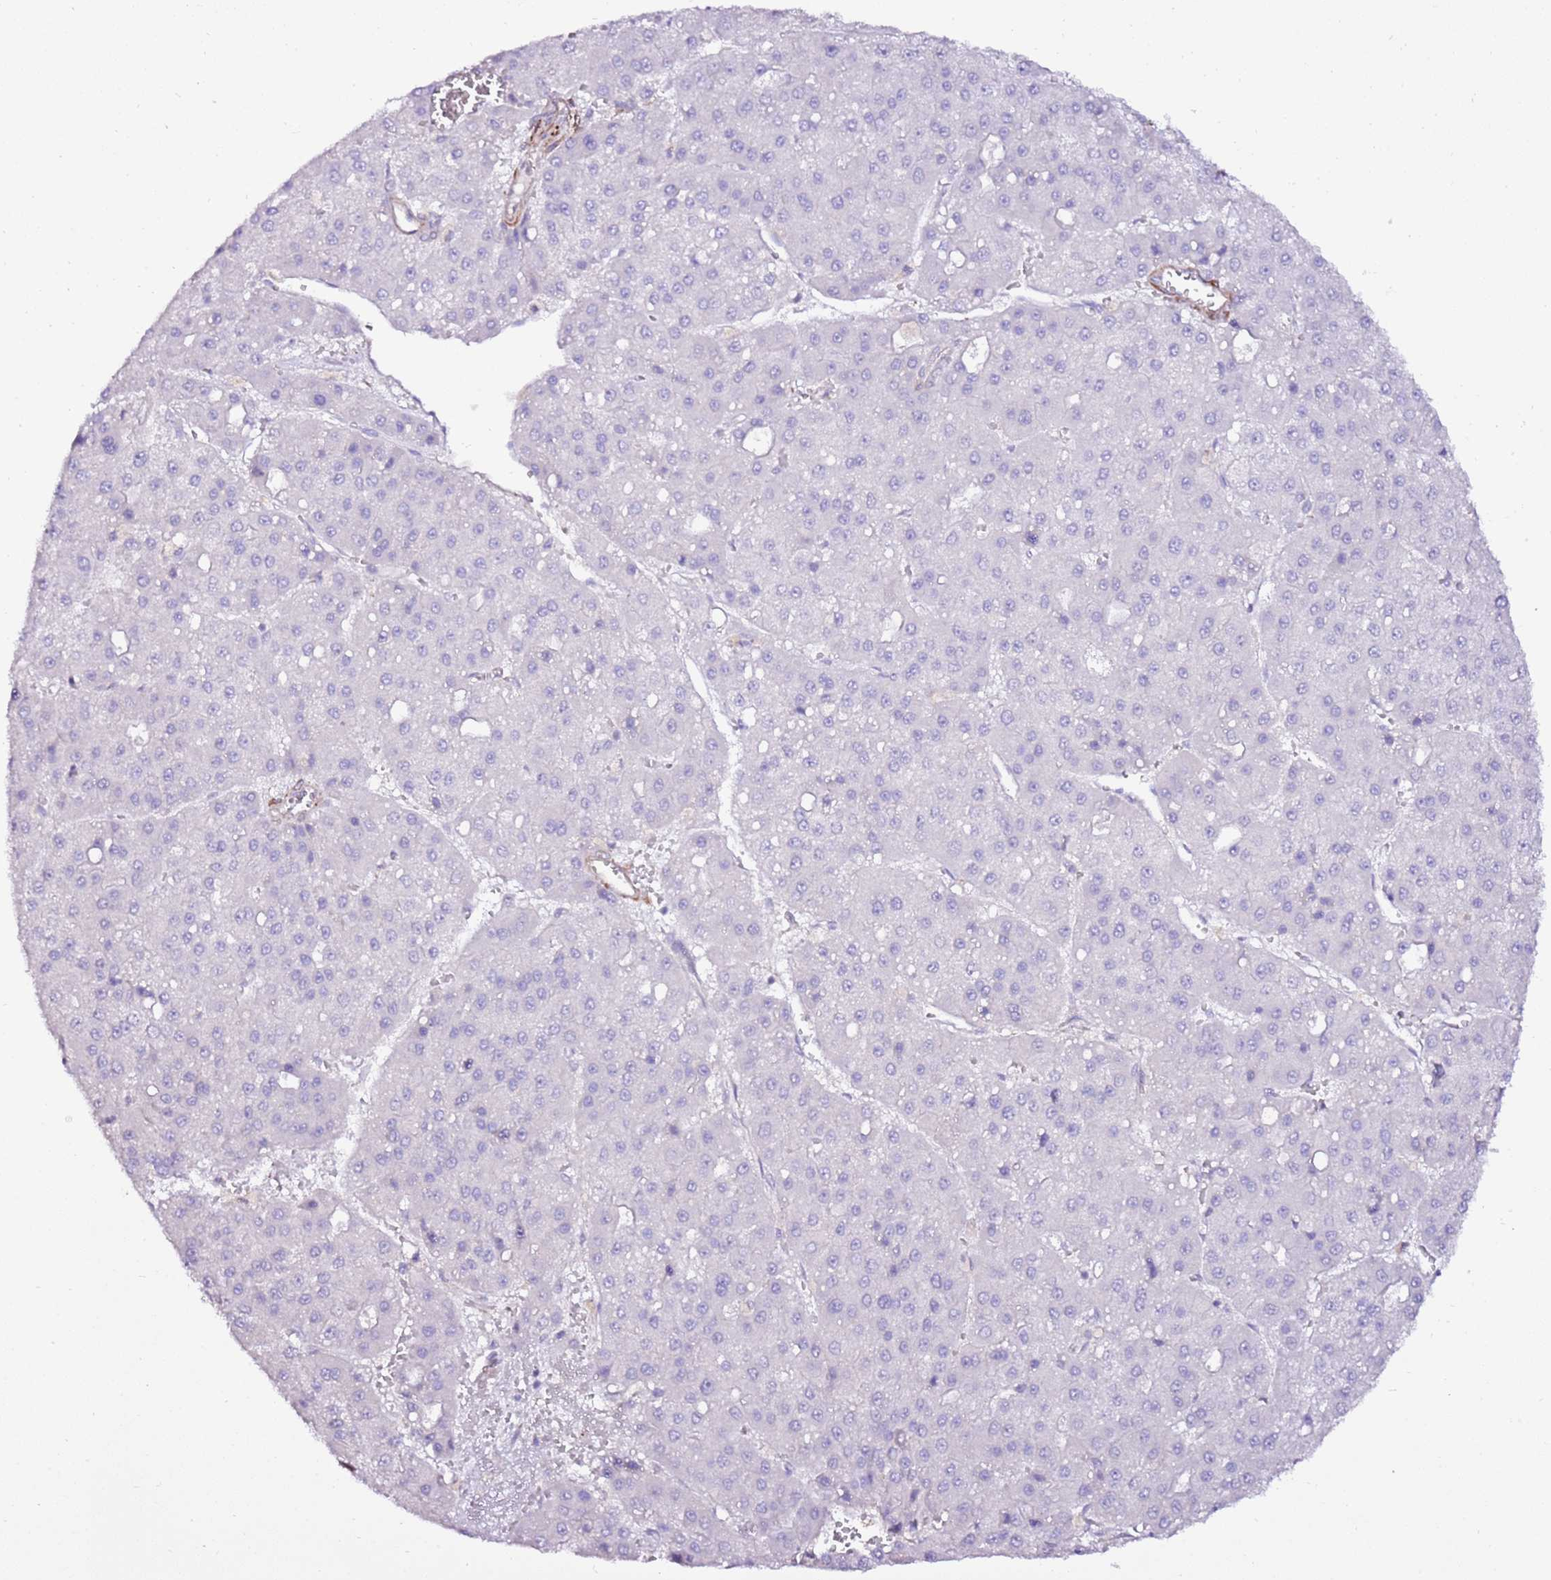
{"staining": {"intensity": "negative", "quantity": "none", "location": "none"}, "tissue": "liver cancer", "cell_type": "Tumor cells", "image_type": "cancer", "snomed": [{"axis": "morphology", "description": "Carcinoma, Hepatocellular, NOS"}, {"axis": "topography", "description": "Liver"}], "caption": "The image reveals no staining of tumor cells in hepatocellular carcinoma (liver).", "gene": "ART5", "patient": {"sex": "male", "age": 47}}